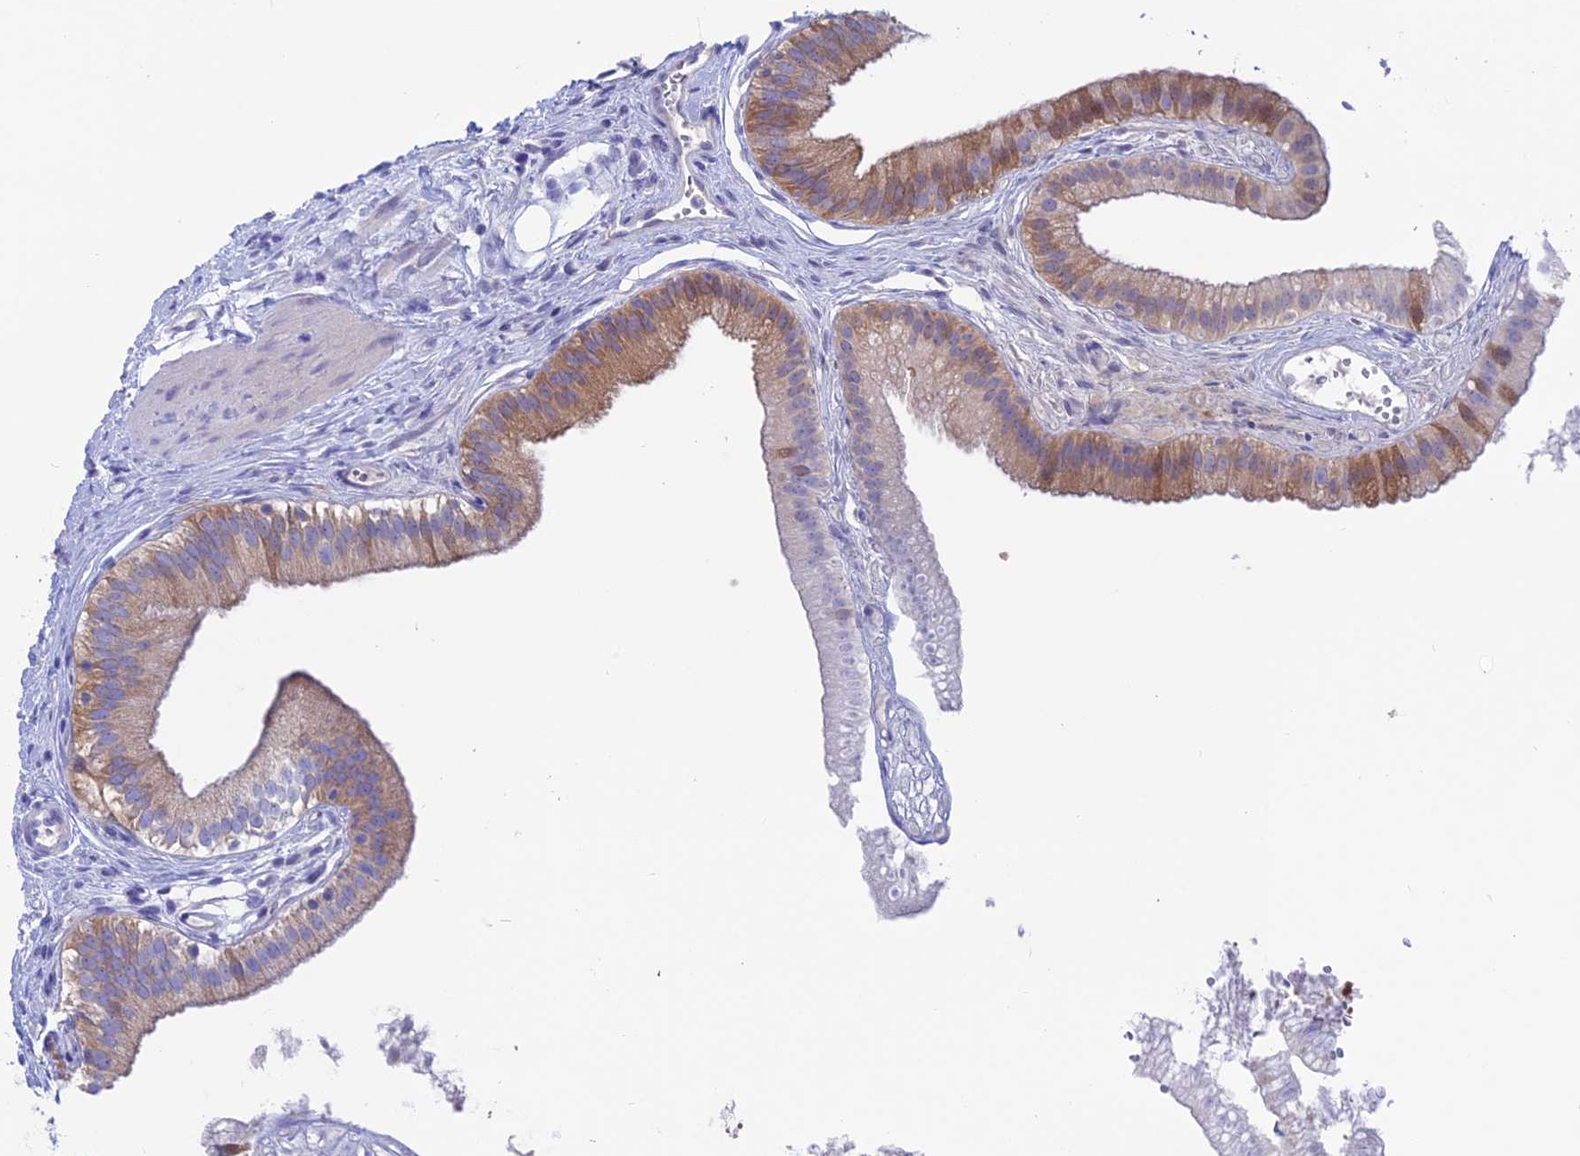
{"staining": {"intensity": "moderate", "quantity": "25%-75%", "location": "cytoplasmic/membranous"}, "tissue": "gallbladder", "cell_type": "Glandular cells", "image_type": "normal", "snomed": [{"axis": "morphology", "description": "Normal tissue, NOS"}, {"axis": "topography", "description": "Gallbladder"}], "caption": "Brown immunohistochemical staining in benign gallbladder shows moderate cytoplasmic/membranous positivity in about 25%-75% of glandular cells.", "gene": "LZTFL1", "patient": {"sex": "female", "age": 54}}